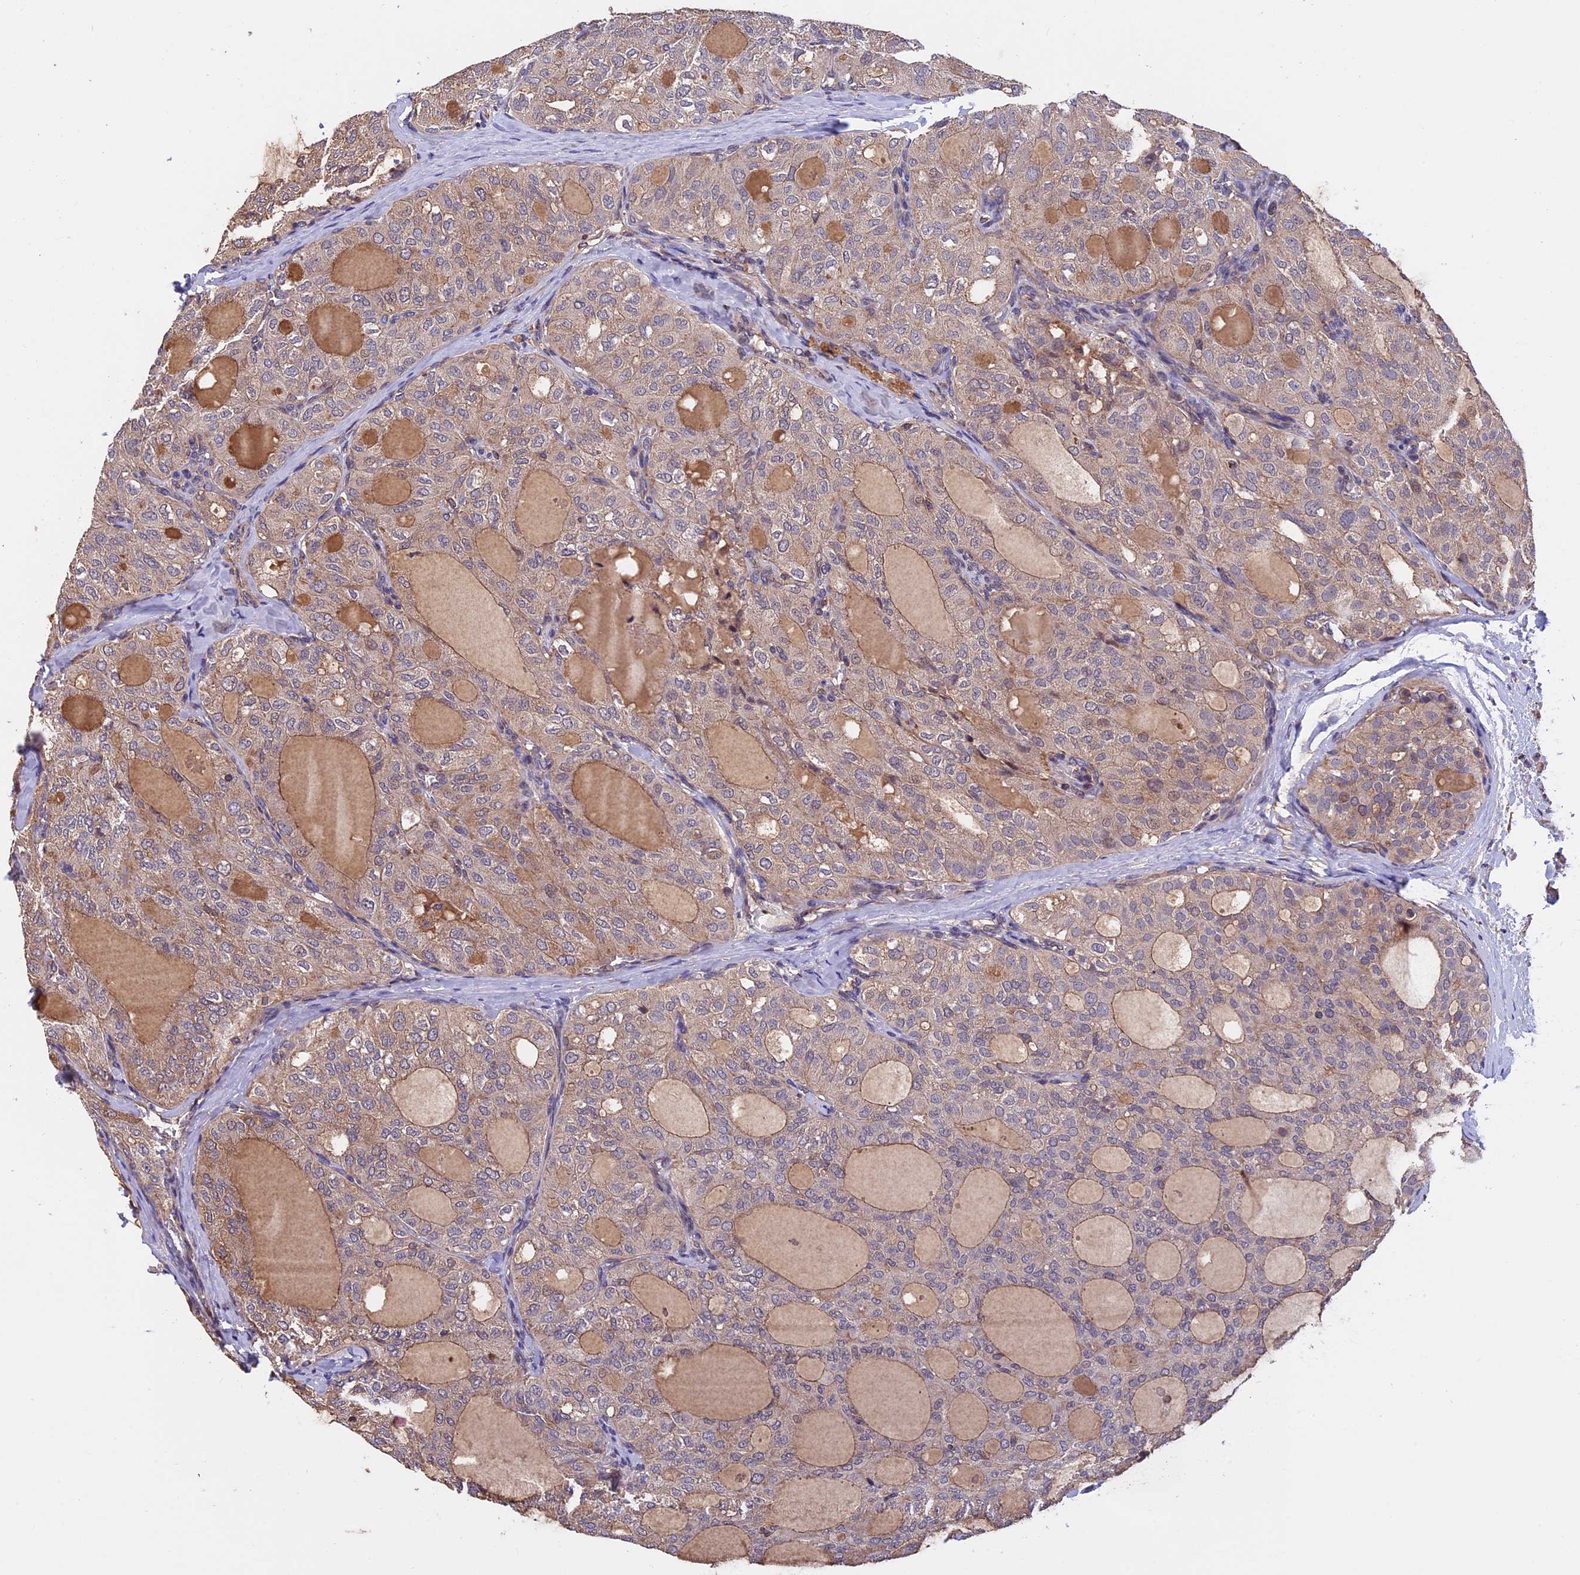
{"staining": {"intensity": "weak", "quantity": ">75%", "location": "cytoplasmic/membranous"}, "tissue": "thyroid cancer", "cell_type": "Tumor cells", "image_type": "cancer", "snomed": [{"axis": "morphology", "description": "Follicular adenoma carcinoma, NOS"}, {"axis": "topography", "description": "Thyroid gland"}], "caption": "A micrograph of thyroid follicular adenoma carcinoma stained for a protein demonstrates weak cytoplasmic/membranous brown staining in tumor cells.", "gene": "PKD2L2", "patient": {"sex": "male", "age": 75}}